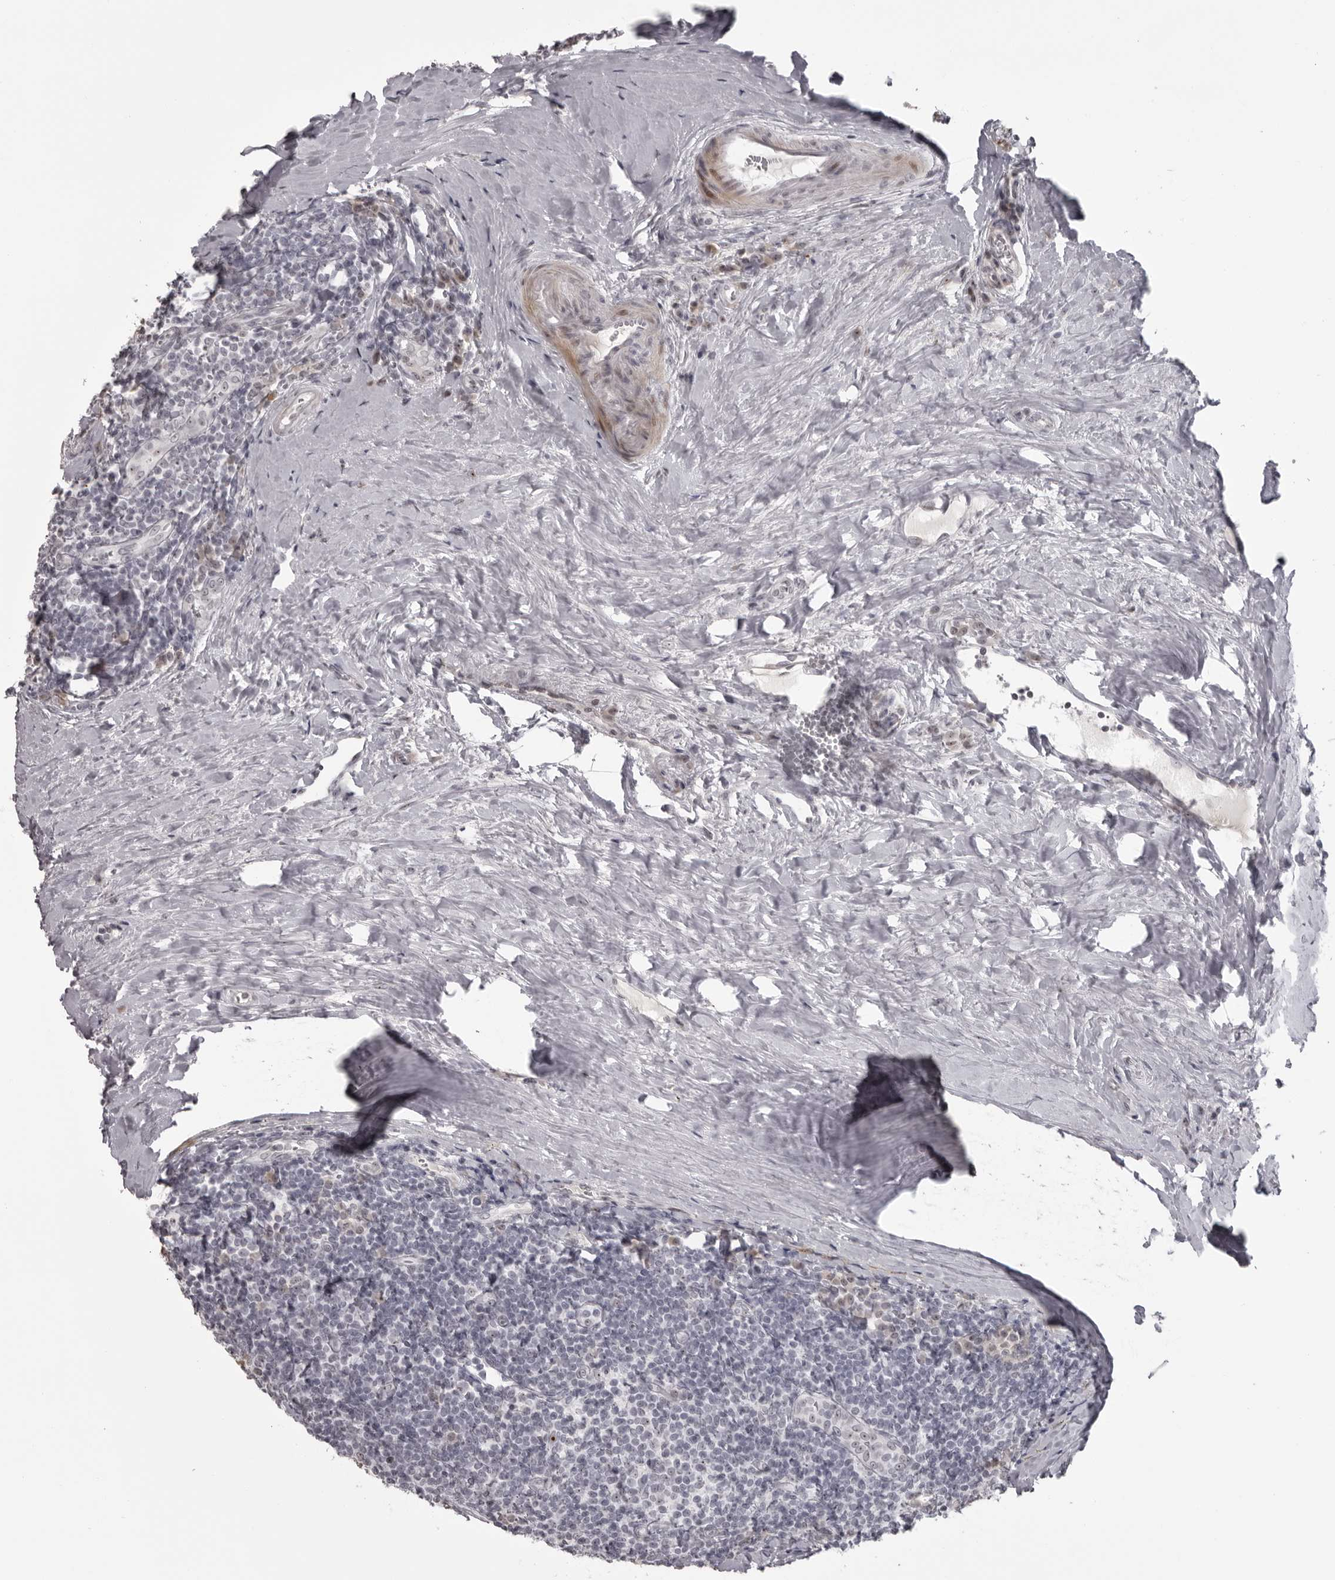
{"staining": {"intensity": "moderate", "quantity": "<25%", "location": "nuclear"}, "tissue": "tonsil", "cell_type": "Germinal center cells", "image_type": "normal", "snomed": [{"axis": "morphology", "description": "Normal tissue, NOS"}, {"axis": "topography", "description": "Tonsil"}], "caption": "Tonsil stained with IHC exhibits moderate nuclear expression in about <25% of germinal center cells. The protein of interest is shown in brown color, while the nuclei are stained blue.", "gene": "HELZ", "patient": {"sex": "male", "age": 27}}